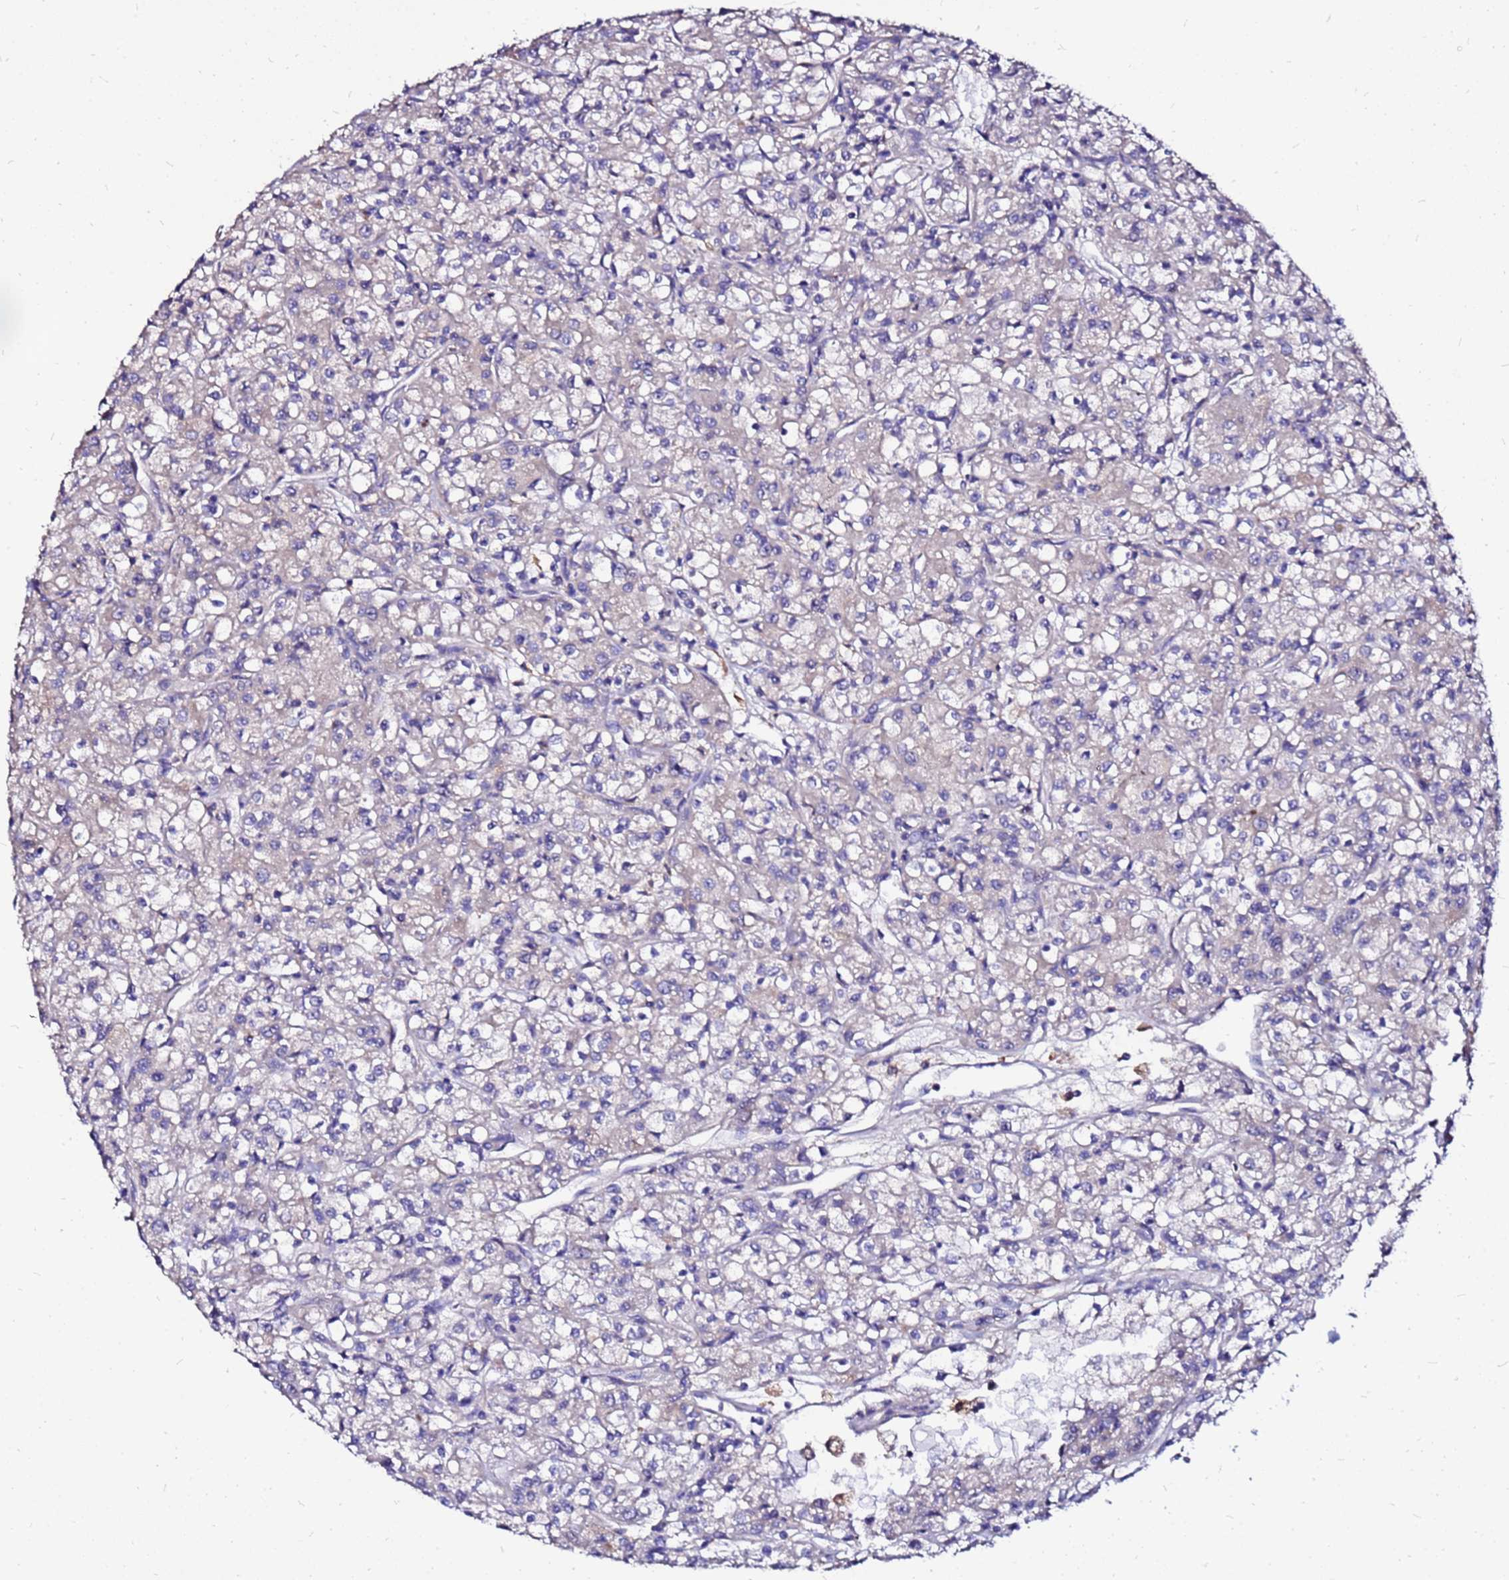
{"staining": {"intensity": "negative", "quantity": "none", "location": "none"}, "tissue": "renal cancer", "cell_type": "Tumor cells", "image_type": "cancer", "snomed": [{"axis": "morphology", "description": "Adenocarcinoma, NOS"}, {"axis": "topography", "description": "Kidney"}], "caption": "A photomicrograph of adenocarcinoma (renal) stained for a protein exhibits no brown staining in tumor cells.", "gene": "ARHGEF5", "patient": {"sex": "female", "age": 59}}